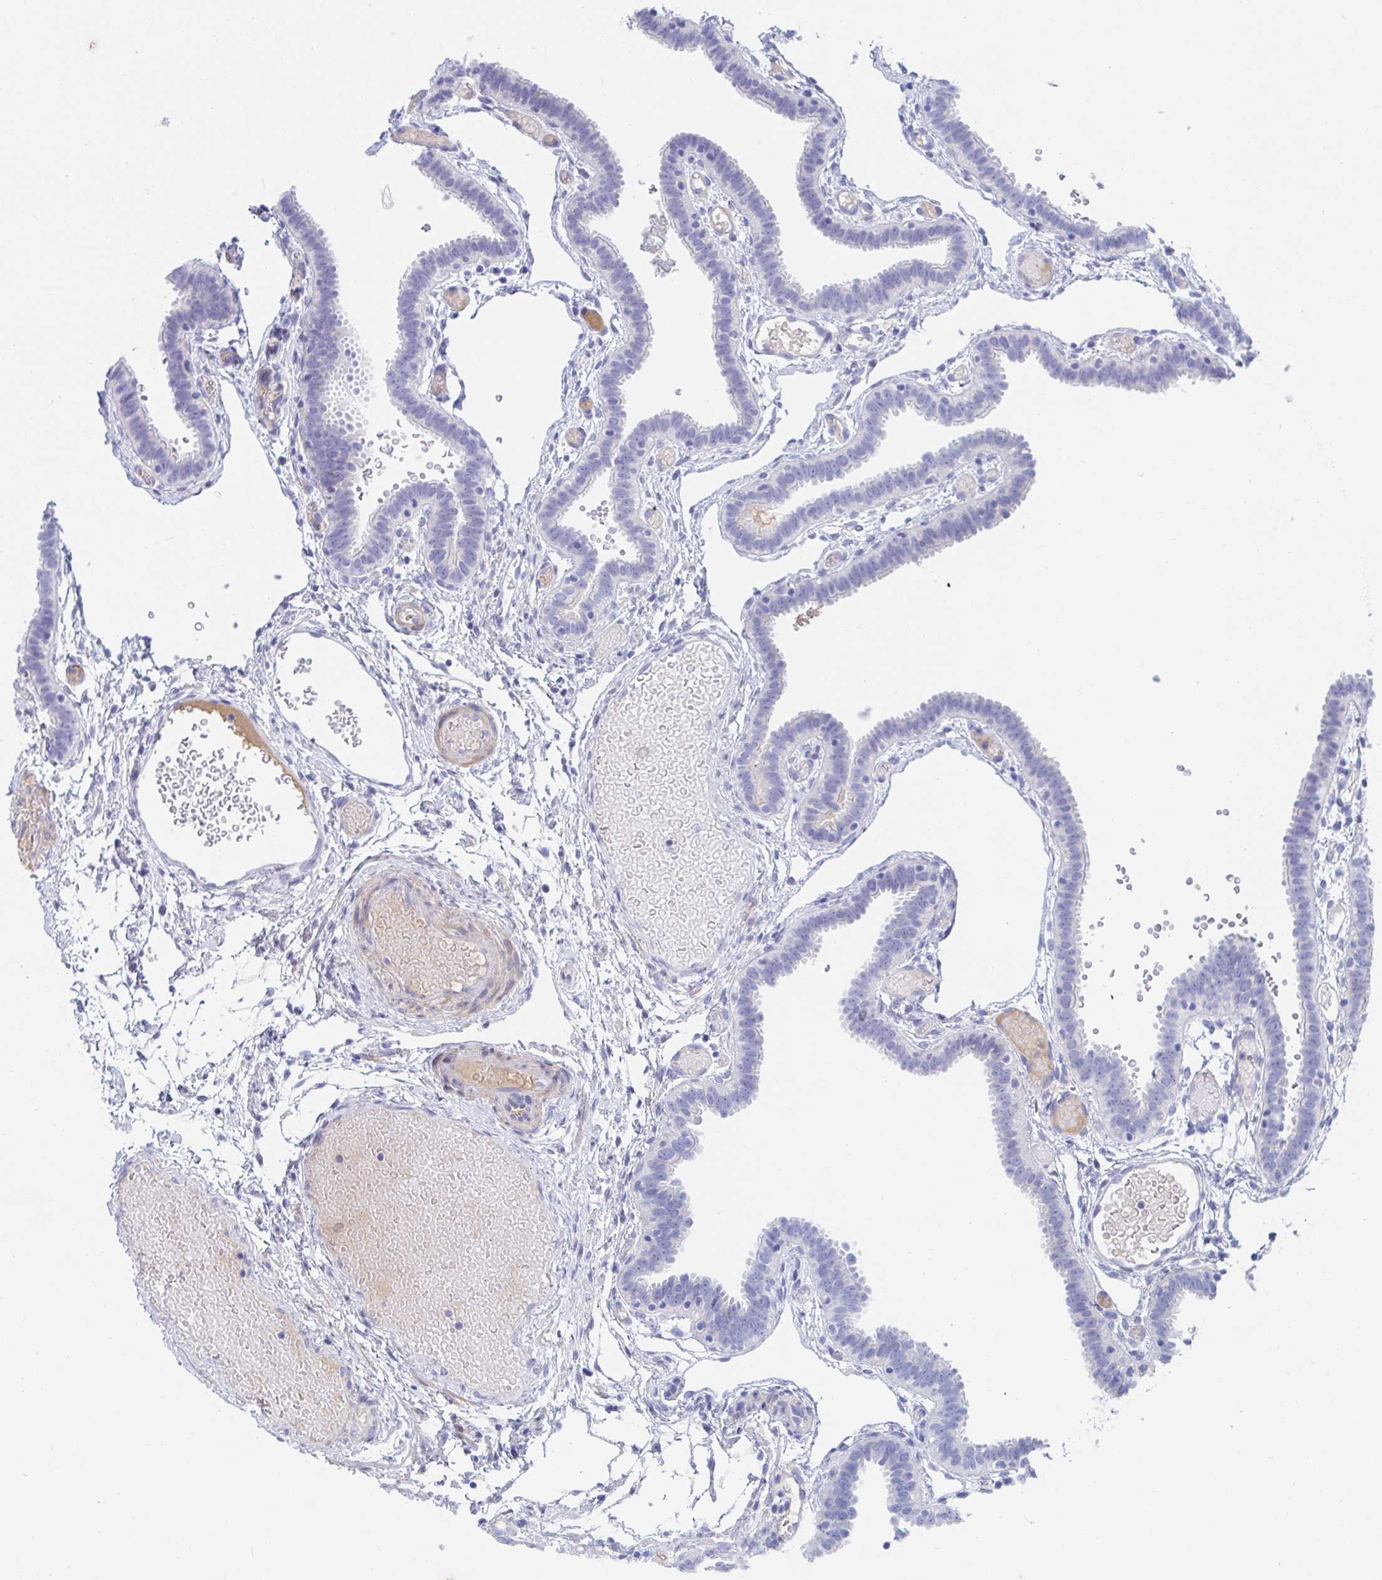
{"staining": {"intensity": "negative", "quantity": "none", "location": "none"}, "tissue": "fallopian tube", "cell_type": "Glandular cells", "image_type": "normal", "snomed": [{"axis": "morphology", "description": "Normal tissue, NOS"}, {"axis": "topography", "description": "Fallopian tube"}], "caption": "High power microscopy histopathology image of an immunohistochemistry (IHC) image of benign fallopian tube, revealing no significant expression in glandular cells. (Stains: DAB IHC with hematoxylin counter stain, Microscopy: brightfield microscopy at high magnification).", "gene": "TNFAIP6", "patient": {"sex": "female", "age": 37}}